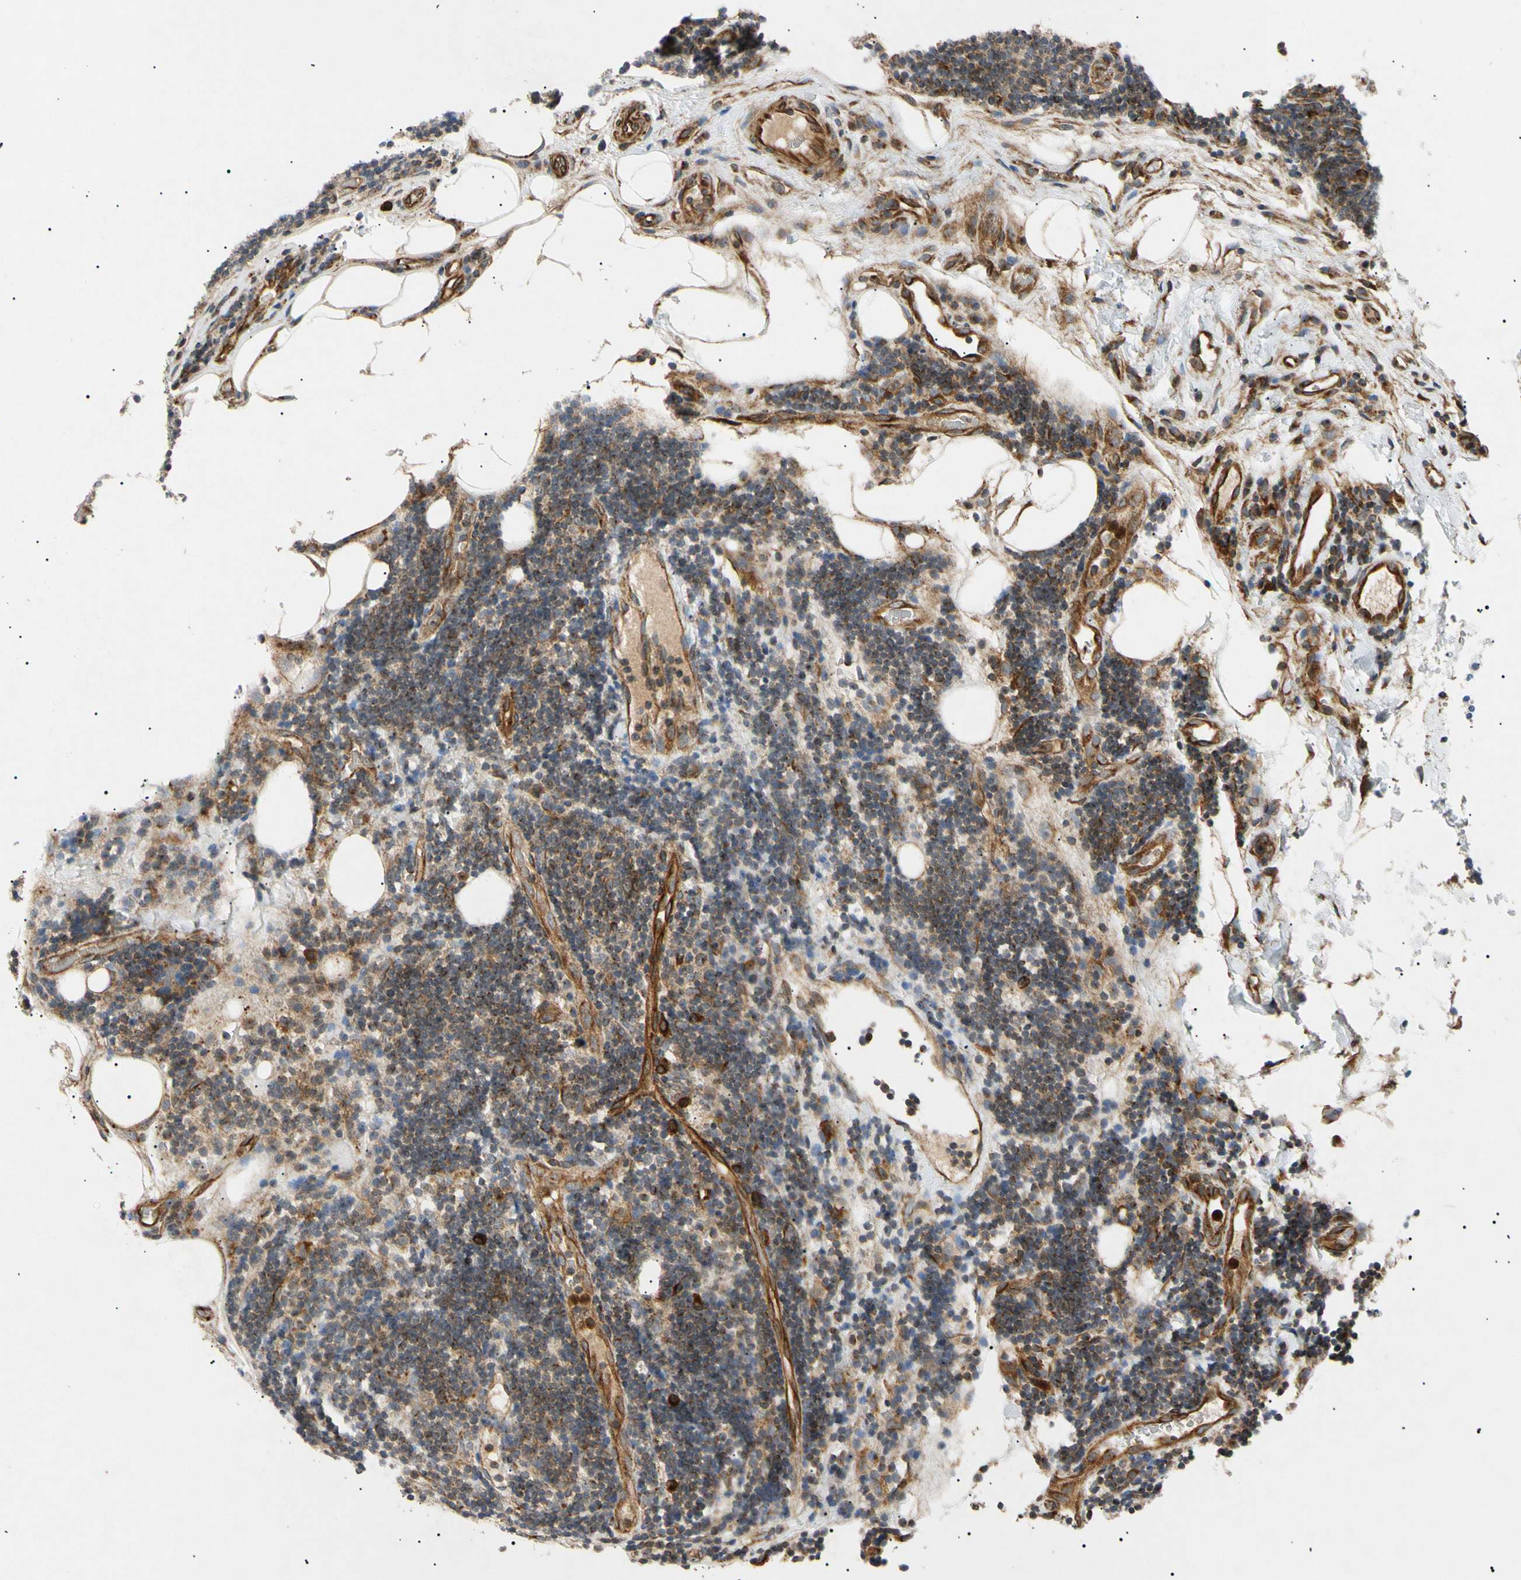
{"staining": {"intensity": "moderate", "quantity": "<25%", "location": "cytoplasmic/membranous"}, "tissue": "lymphoma", "cell_type": "Tumor cells", "image_type": "cancer", "snomed": [{"axis": "morphology", "description": "Malignant lymphoma, non-Hodgkin's type, Low grade"}, {"axis": "topography", "description": "Lymph node"}], "caption": "Immunohistochemical staining of lymphoma reveals low levels of moderate cytoplasmic/membranous protein expression in about <25% of tumor cells.", "gene": "TUBB4A", "patient": {"sex": "male", "age": 83}}